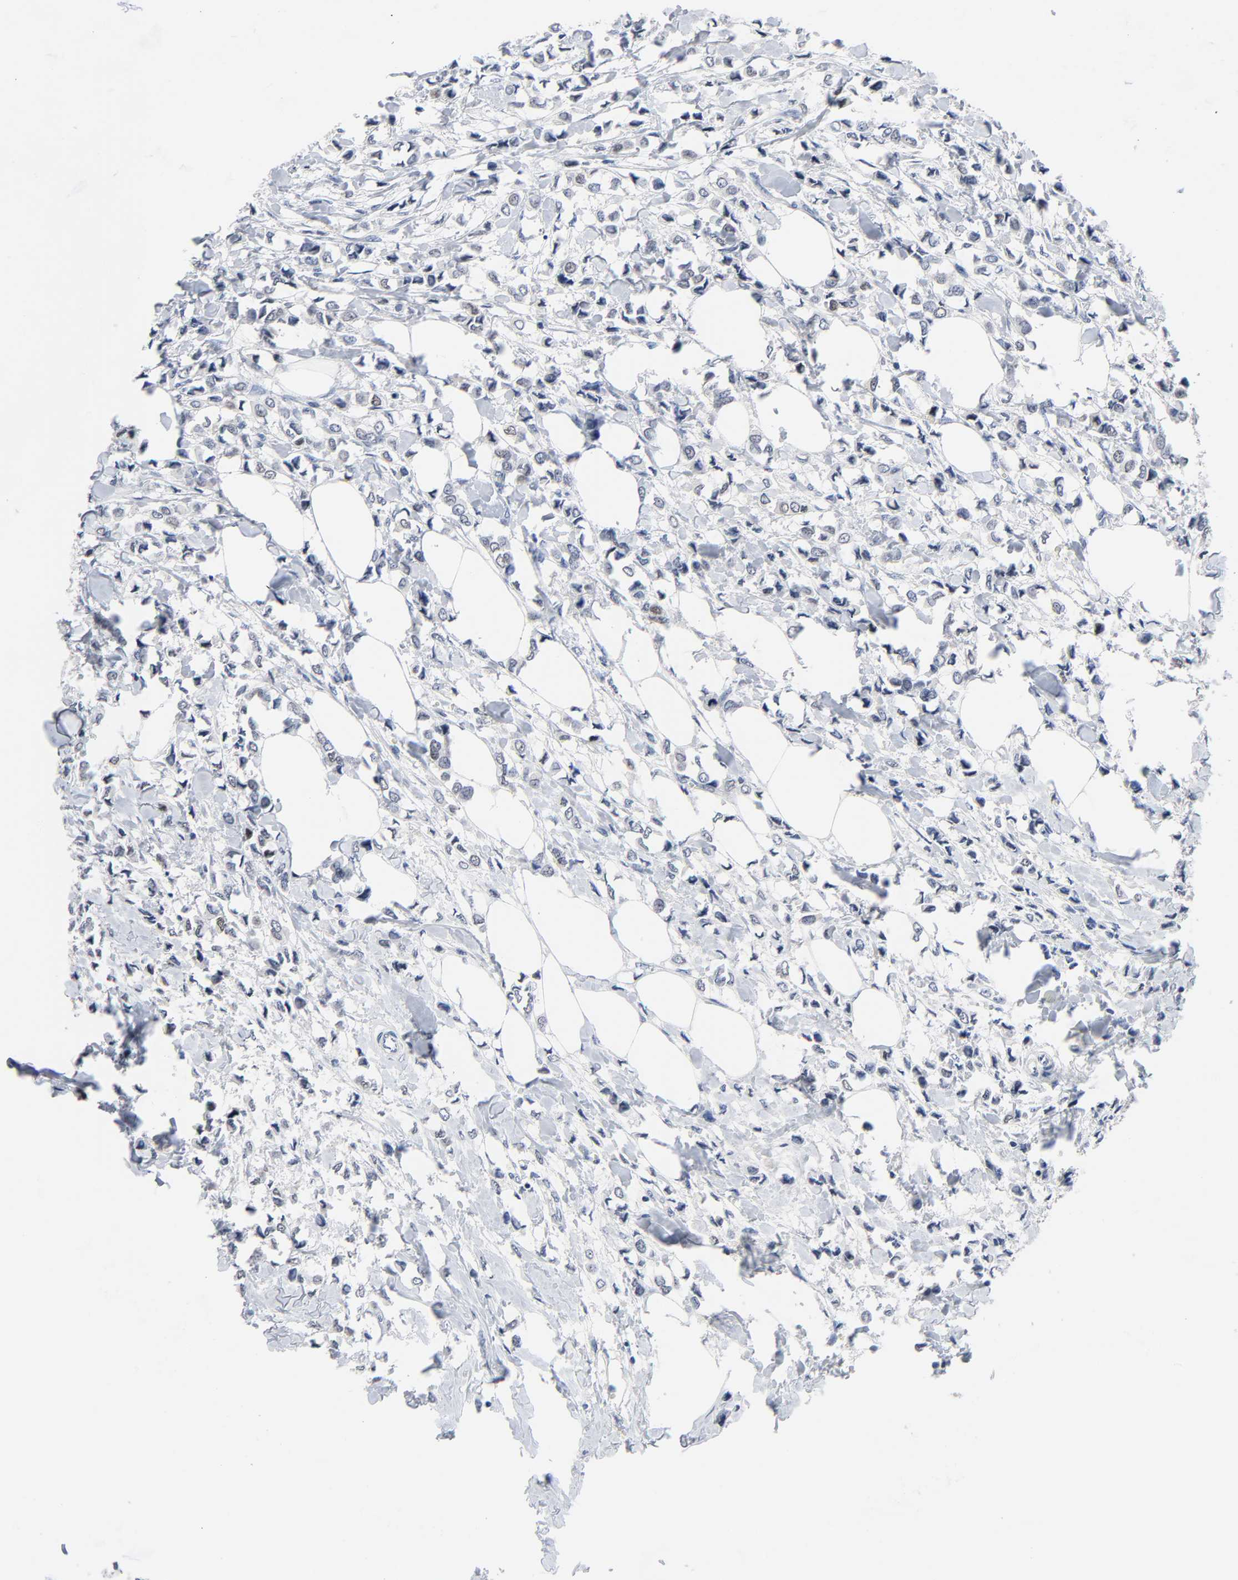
{"staining": {"intensity": "weak", "quantity": "25%-75%", "location": "nuclear"}, "tissue": "breast cancer", "cell_type": "Tumor cells", "image_type": "cancer", "snomed": [{"axis": "morphology", "description": "Lobular carcinoma"}, {"axis": "topography", "description": "Breast"}], "caption": "The photomicrograph demonstrates a brown stain indicating the presence of a protein in the nuclear of tumor cells in breast lobular carcinoma.", "gene": "WEE1", "patient": {"sex": "female", "age": 51}}